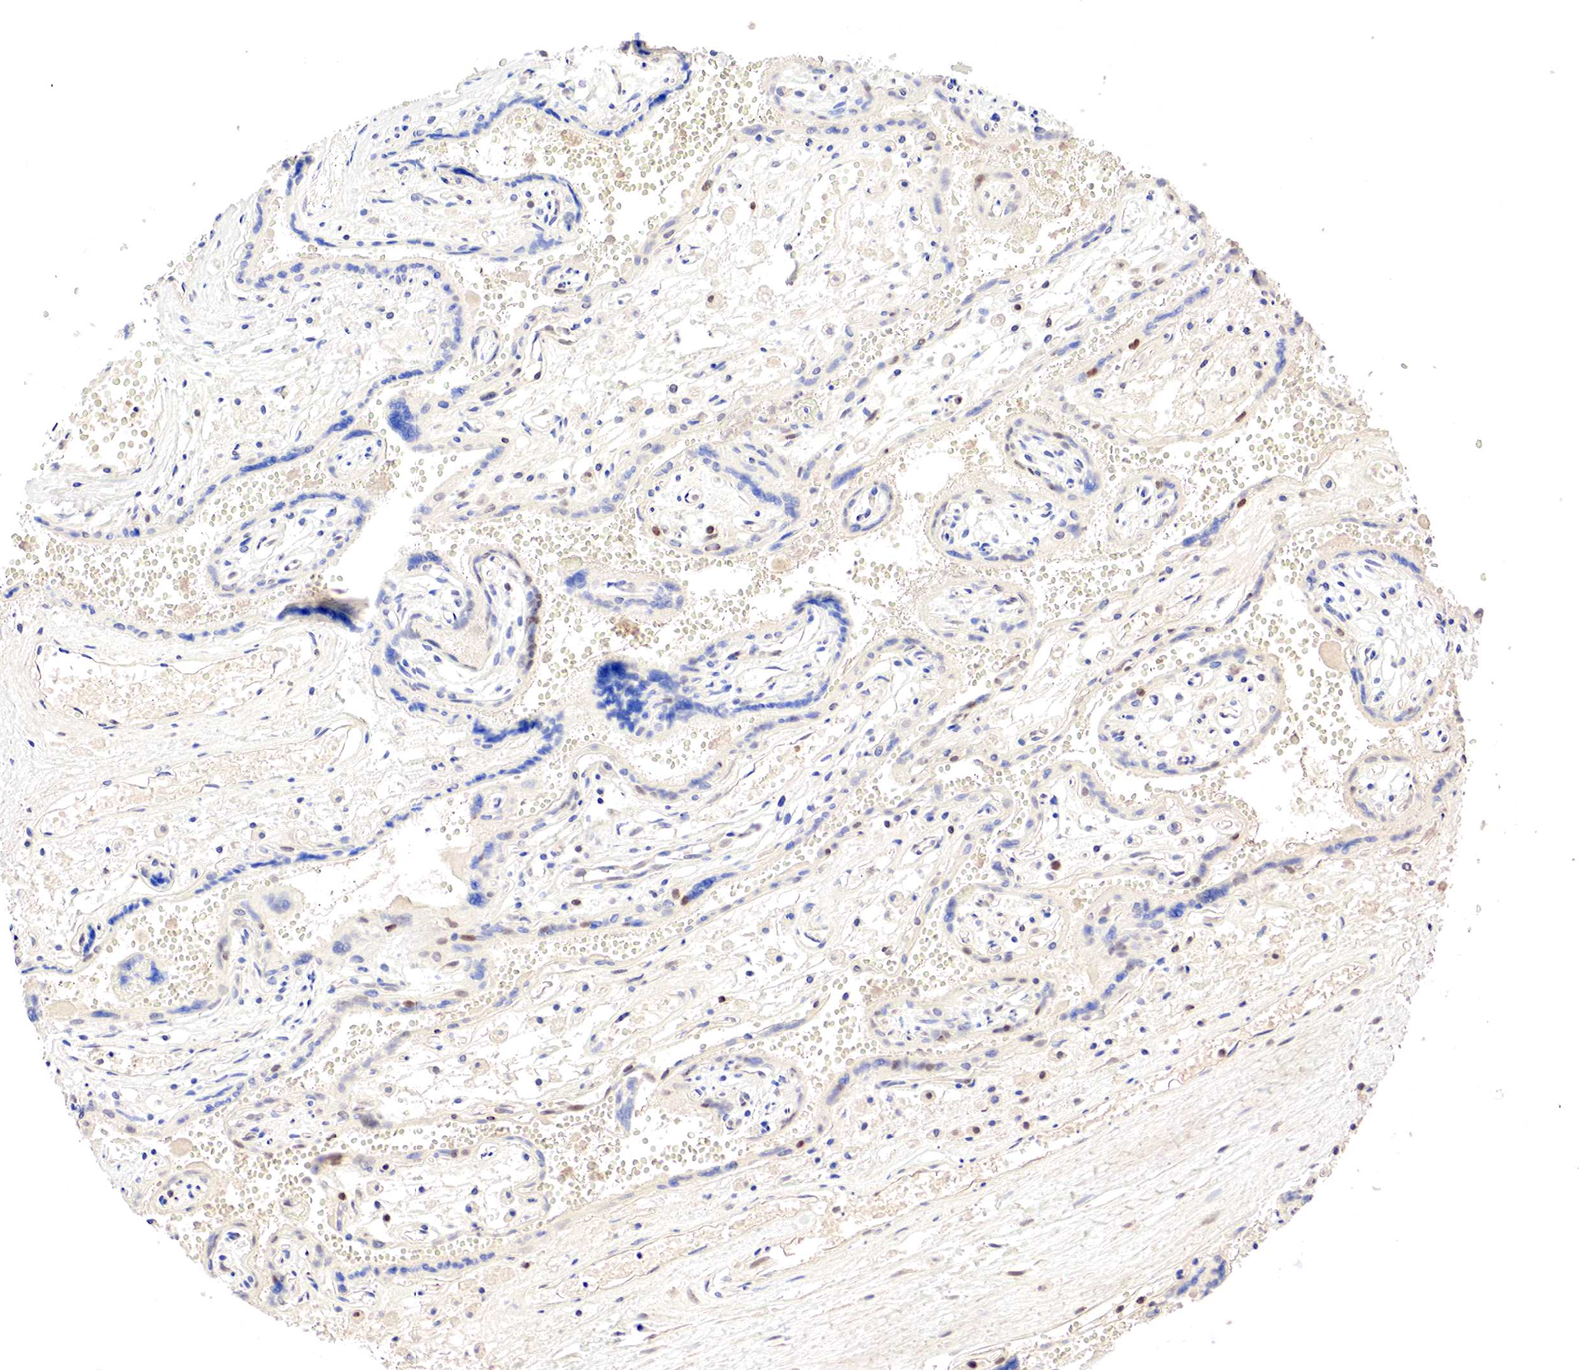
{"staining": {"intensity": "negative", "quantity": "none", "location": "none"}, "tissue": "placenta", "cell_type": "Decidual cells", "image_type": "normal", "snomed": [{"axis": "morphology", "description": "Normal tissue, NOS"}, {"axis": "topography", "description": "Placenta"}], "caption": "IHC photomicrograph of benign placenta: human placenta stained with DAB (3,3'-diaminobenzidine) demonstrates no significant protein expression in decidual cells.", "gene": "GATA1", "patient": {"sex": "female", "age": 40}}